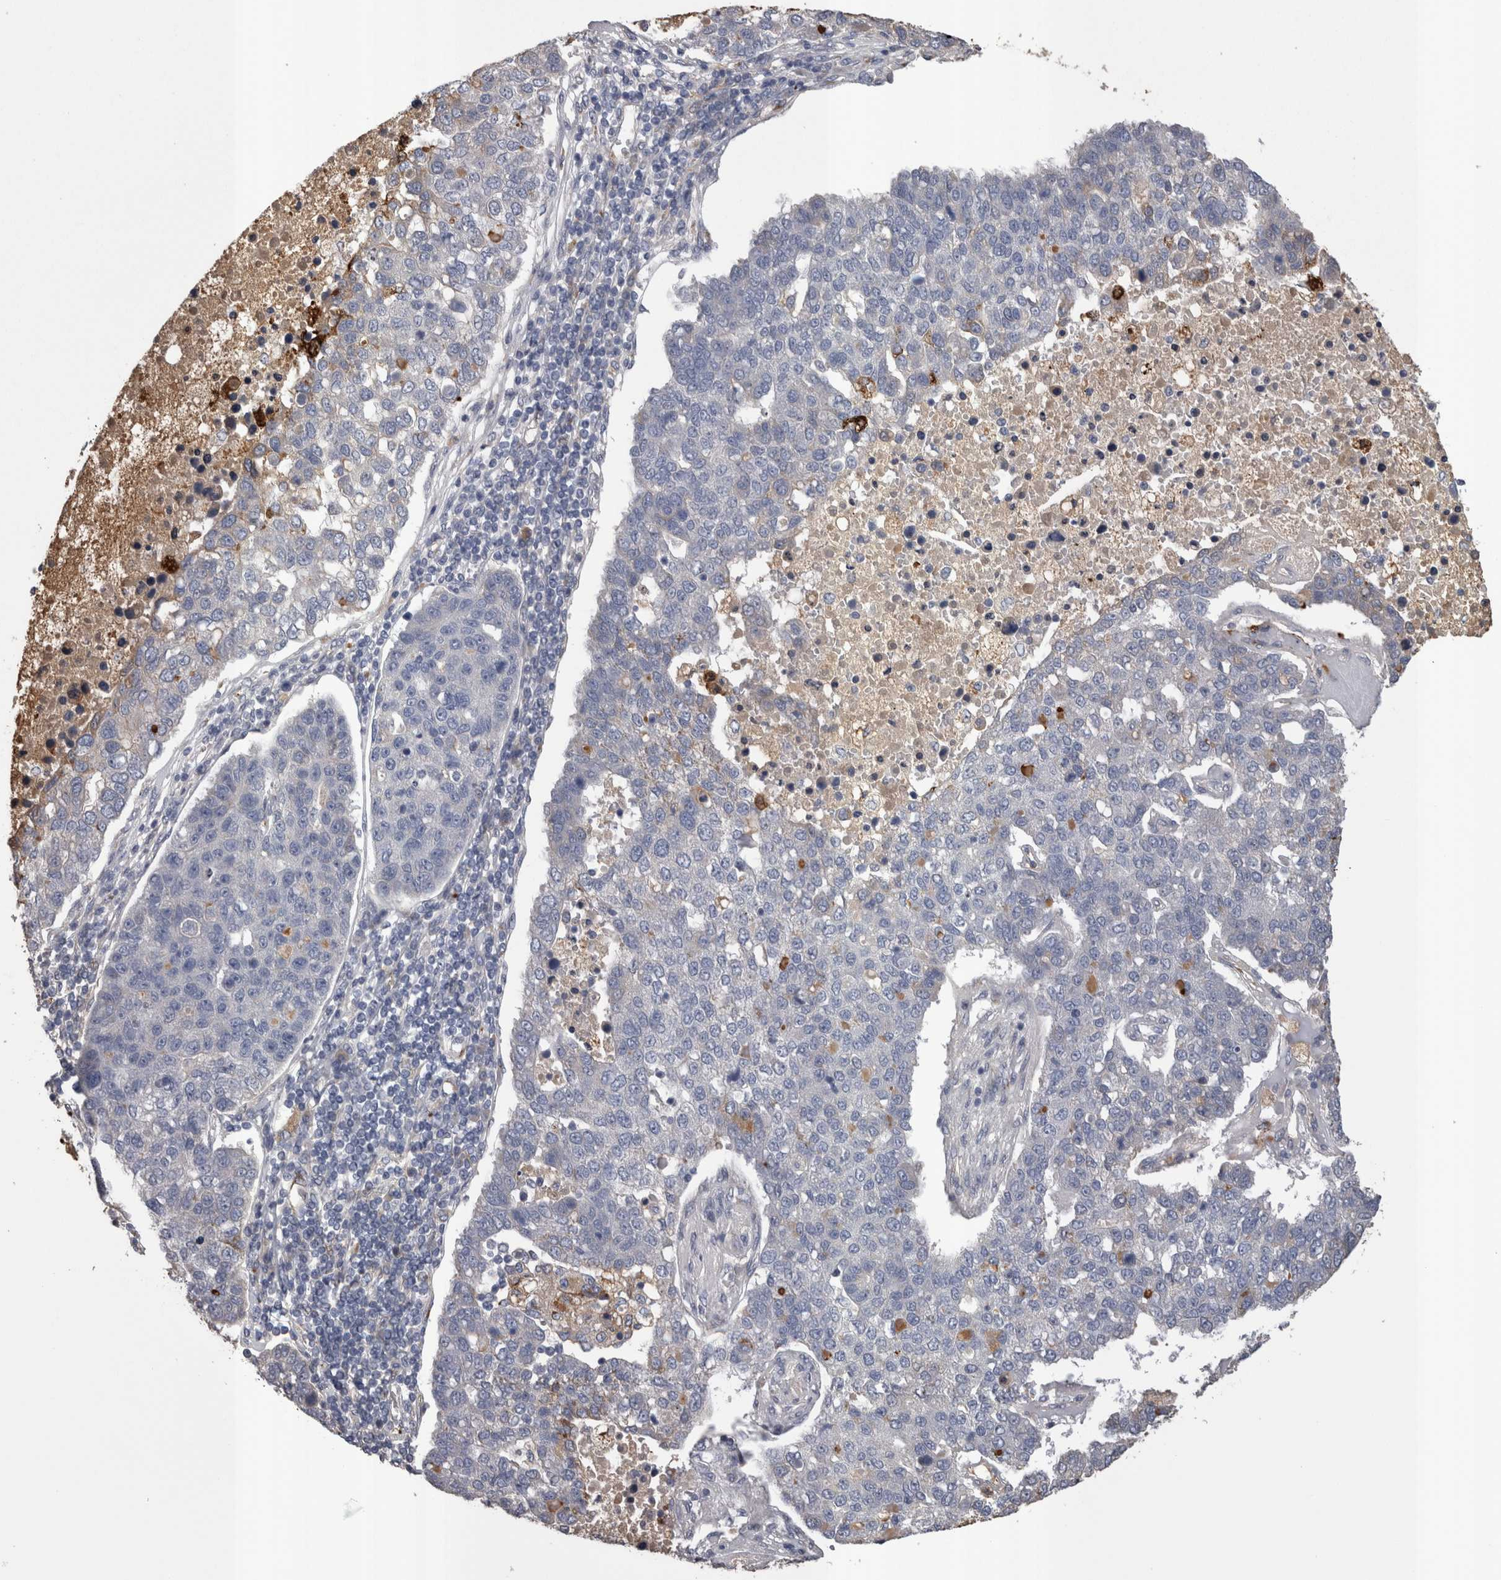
{"staining": {"intensity": "negative", "quantity": "none", "location": "none"}, "tissue": "pancreatic cancer", "cell_type": "Tumor cells", "image_type": "cancer", "snomed": [{"axis": "morphology", "description": "Adenocarcinoma, NOS"}, {"axis": "topography", "description": "Pancreas"}], "caption": "DAB immunohistochemical staining of human adenocarcinoma (pancreatic) demonstrates no significant expression in tumor cells. The staining was performed using DAB to visualize the protein expression in brown, while the nuclei were stained in blue with hematoxylin (Magnification: 20x).", "gene": "STC1", "patient": {"sex": "female", "age": 61}}